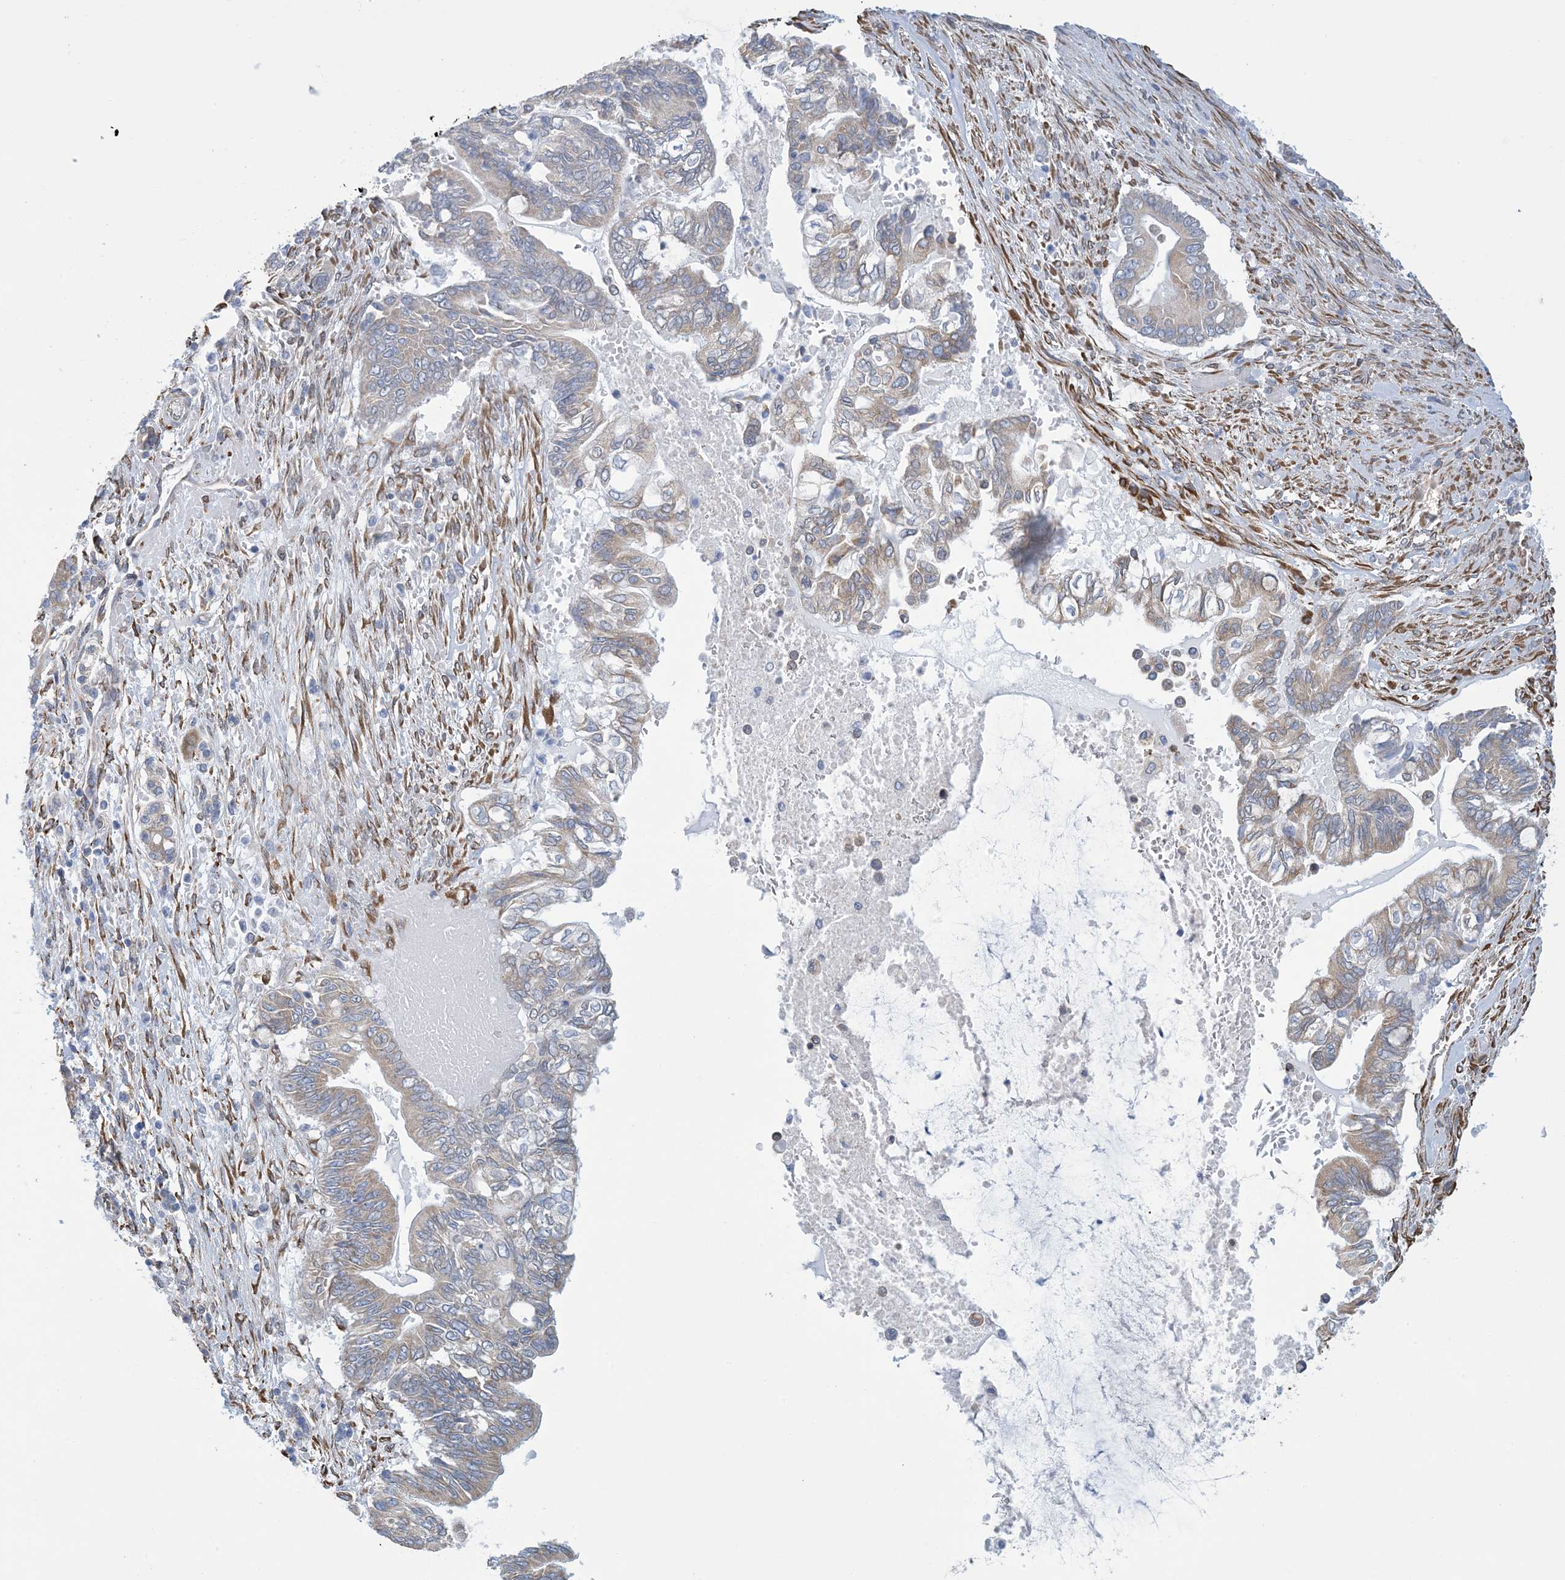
{"staining": {"intensity": "weak", "quantity": "<25%", "location": "cytoplasmic/membranous"}, "tissue": "pancreatic cancer", "cell_type": "Tumor cells", "image_type": "cancer", "snomed": [{"axis": "morphology", "description": "Adenocarcinoma, NOS"}, {"axis": "topography", "description": "Pancreas"}], "caption": "The photomicrograph demonstrates no staining of tumor cells in pancreatic adenocarcinoma.", "gene": "CCDC14", "patient": {"sex": "male", "age": 68}}